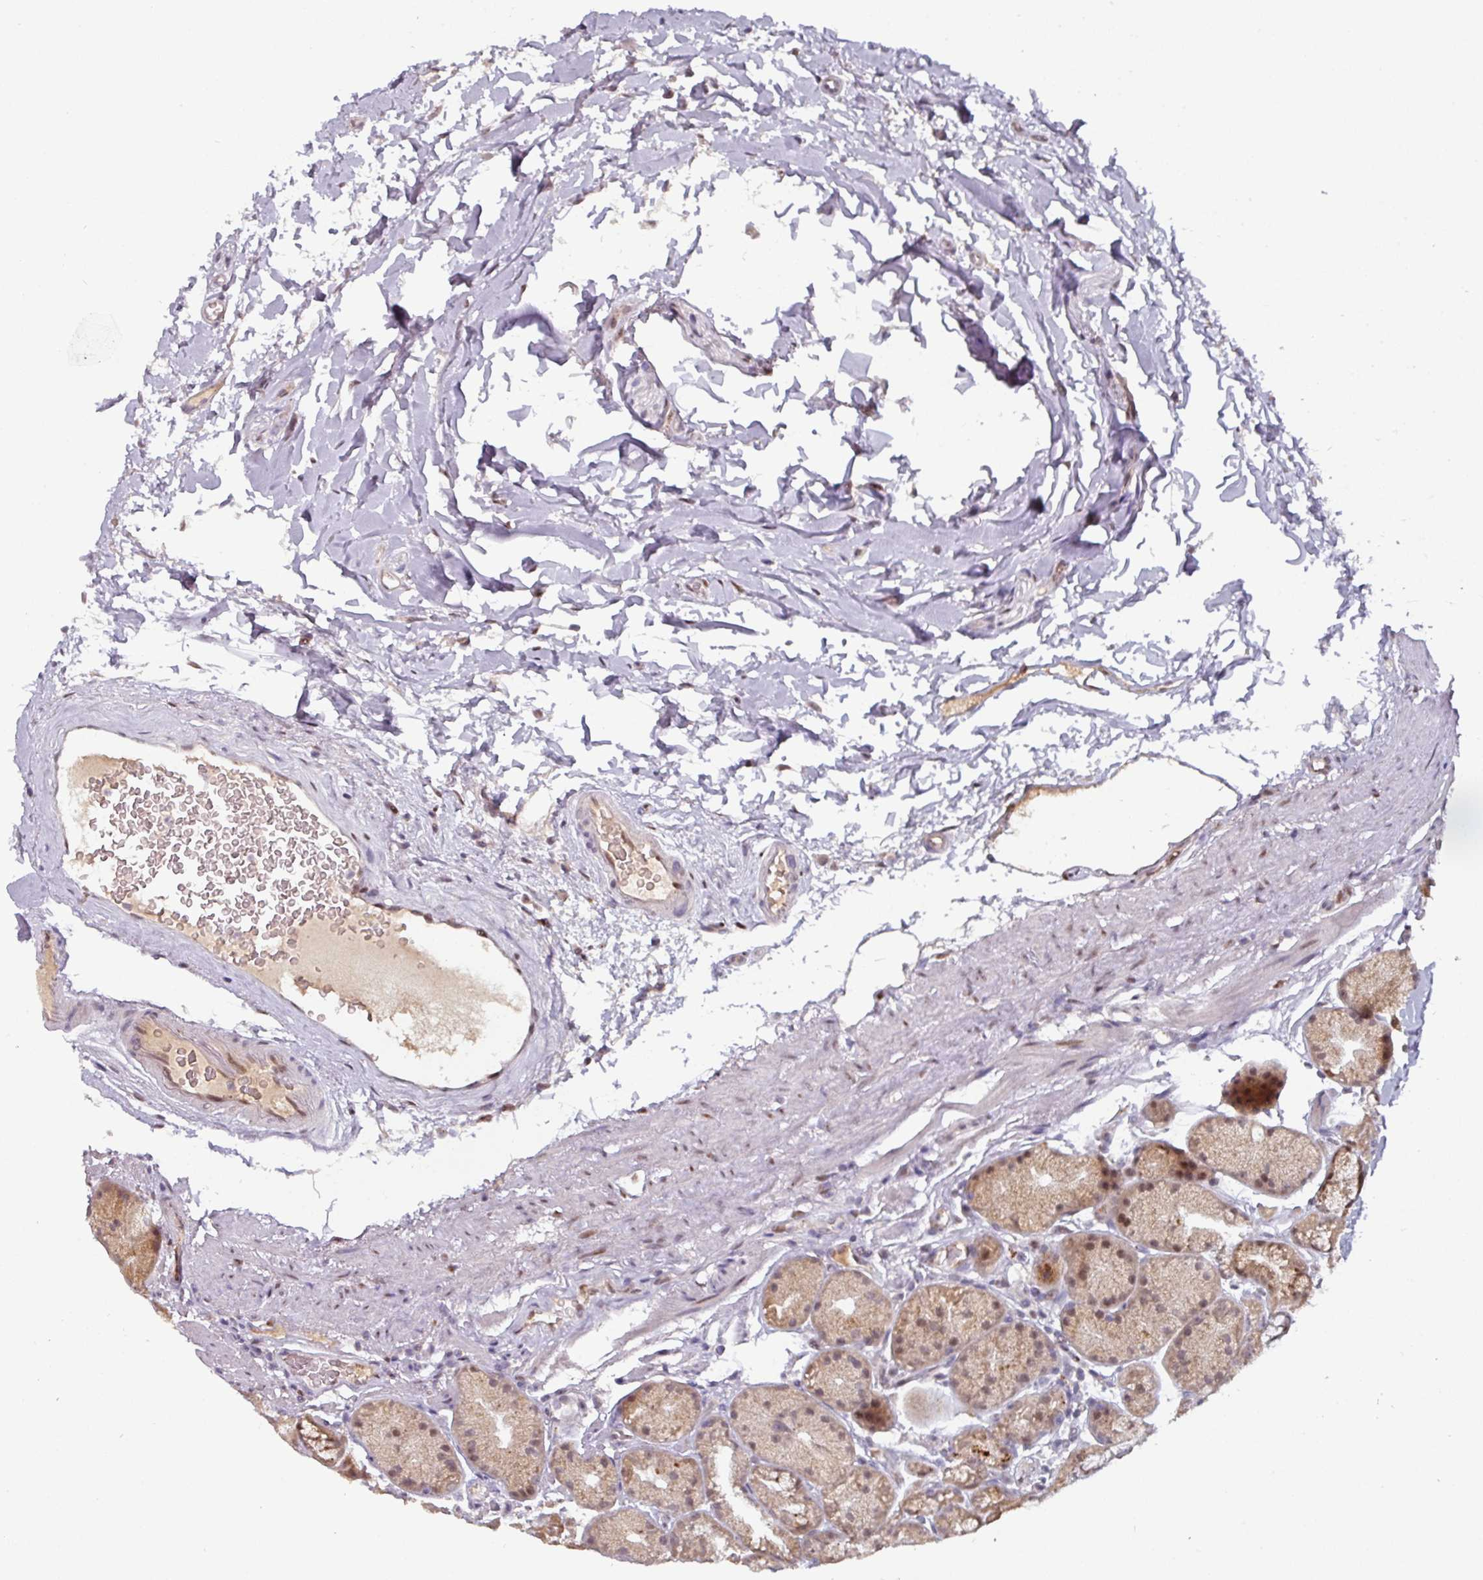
{"staining": {"intensity": "moderate", "quantity": ">75%", "location": "cytoplasmic/membranous,nuclear"}, "tissue": "stomach", "cell_type": "Glandular cells", "image_type": "normal", "snomed": [{"axis": "morphology", "description": "Normal tissue, NOS"}, {"axis": "topography", "description": "Stomach, lower"}], "caption": "DAB (3,3'-diaminobenzidine) immunohistochemical staining of benign stomach displays moderate cytoplasmic/membranous,nuclear protein staining in approximately >75% of glandular cells.", "gene": "SWSAP1", "patient": {"sex": "male", "age": 67}}